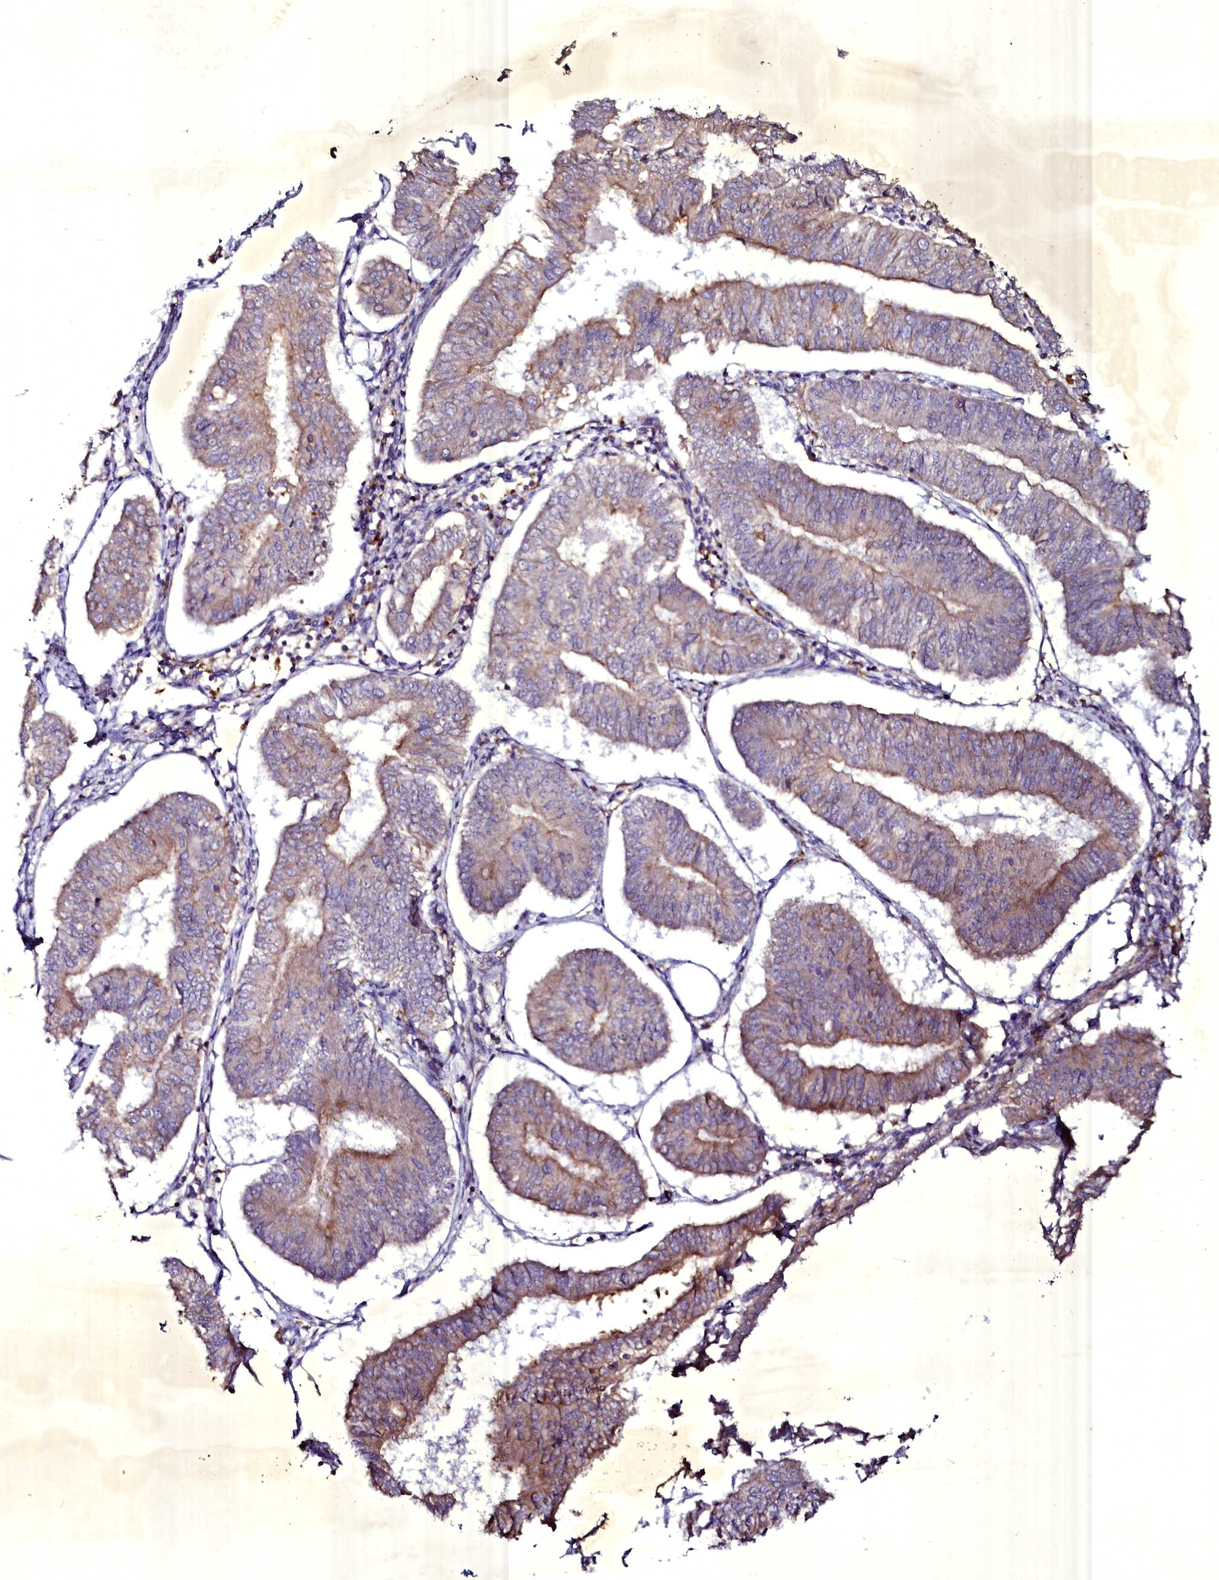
{"staining": {"intensity": "weak", "quantity": ">75%", "location": "cytoplasmic/membranous"}, "tissue": "endometrial cancer", "cell_type": "Tumor cells", "image_type": "cancer", "snomed": [{"axis": "morphology", "description": "Adenocarcinoma, NOS"}, {"axis": "topography", "description": "Endometrium"}], "caption": "Protein staining displays weak cytoplasmic/membranous staining in approximately >75% of tumor cells in adenocarcinoma (endometrial).", "gene": "SELENOT", "patient": {"sex": "female", "age": 58}}